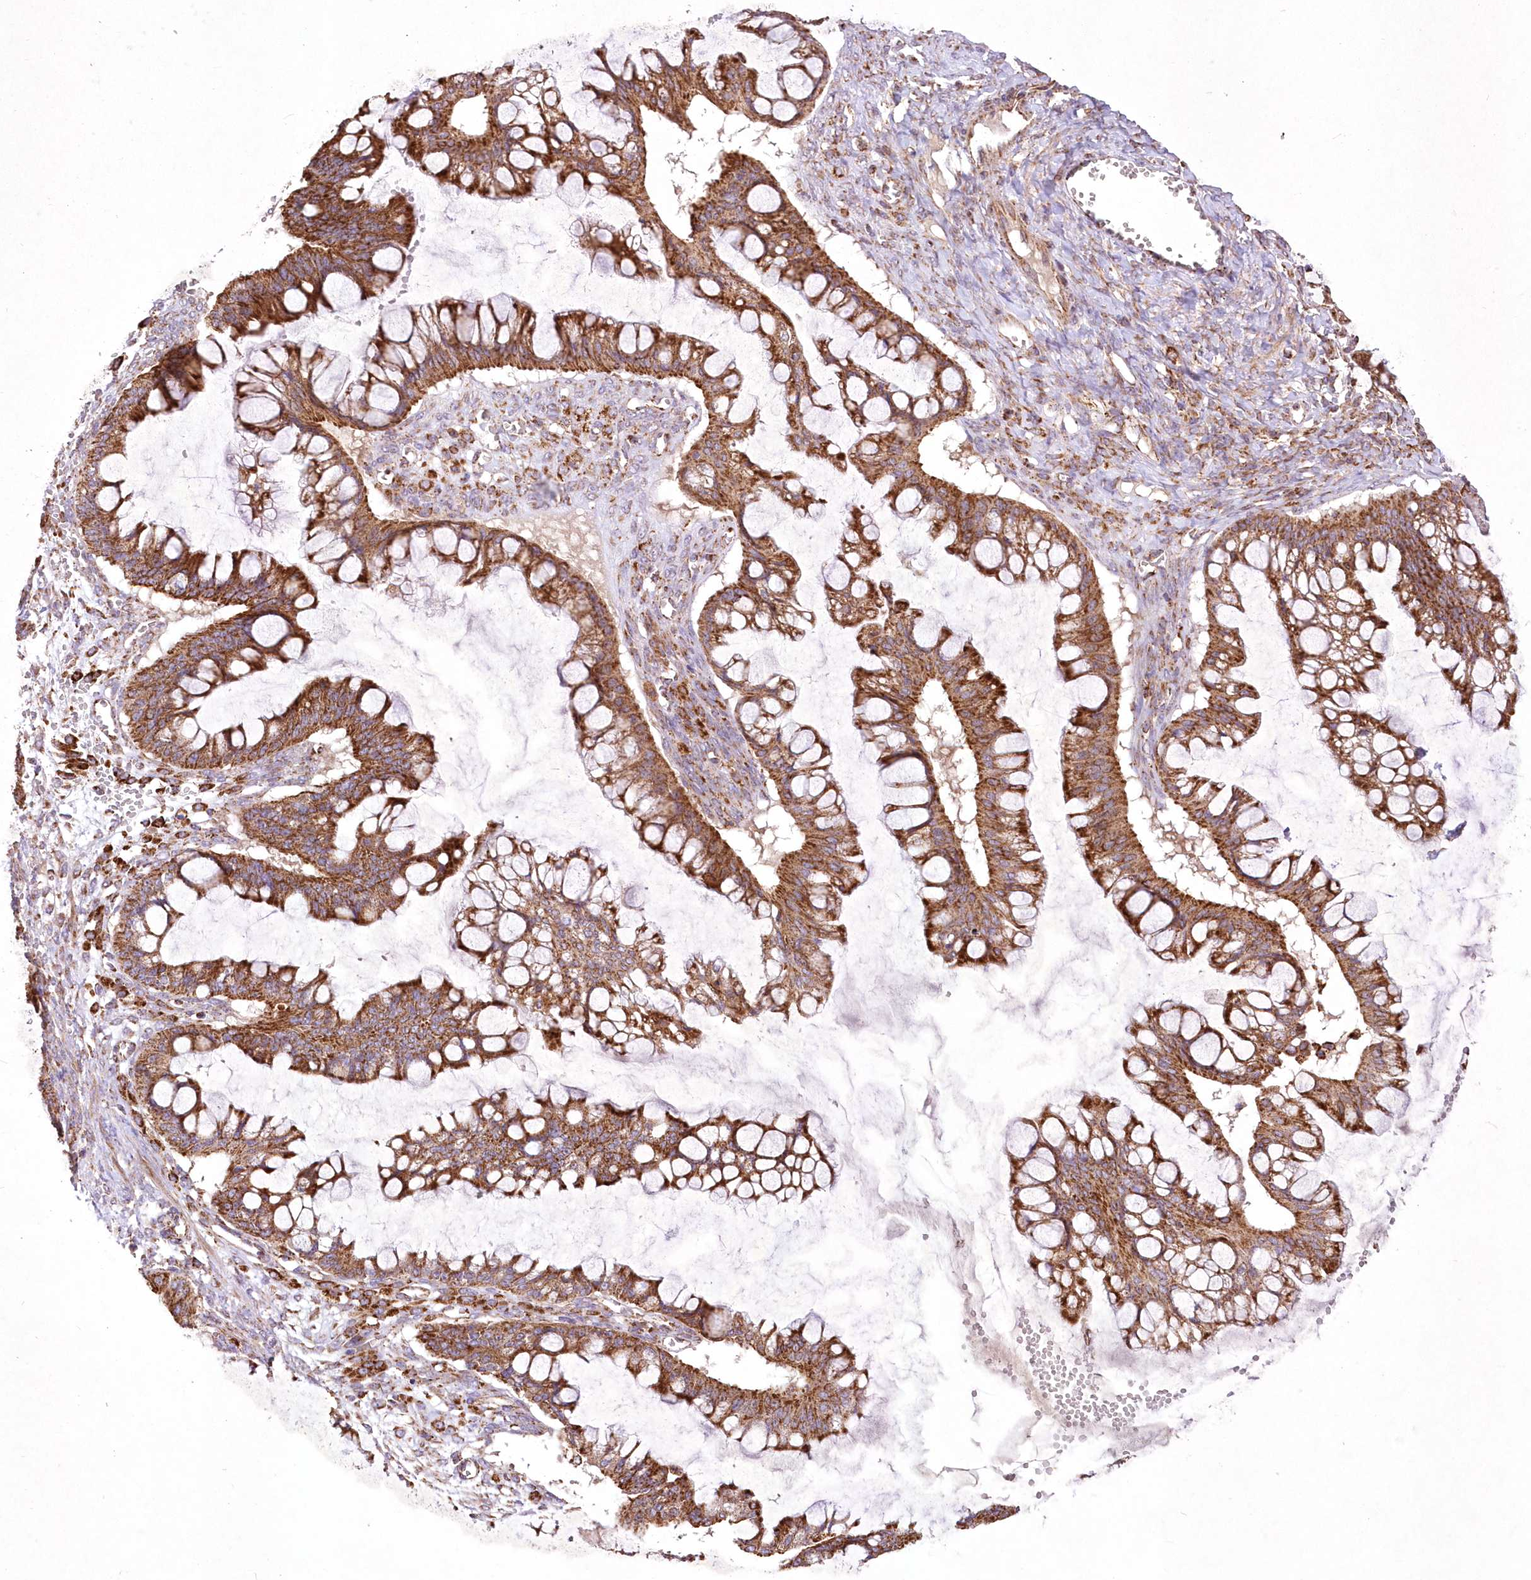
{"staining": {"intensity": "strong", "quantity": ">75%", "location": "cytoplasmic/membranous"}, "tissue": "ovarian cancer", "cell_type": "Tumor cells", "image_type": "cancer", "snomed": [{"axis": "morphology", "description": "Cystadenocarcinoma, mucinous, NOS"}, {"axis": "topography", "description": "Ovary"}], "caption": "Ovarian mucinous cystadenocarcinoma stained for a protein (brown) shows strong cytoplasmic/membranous positive staining in about >75% of tumor cells.", "gene": "ASNSD1", "patient": {"sex": "female", "age": 73}}